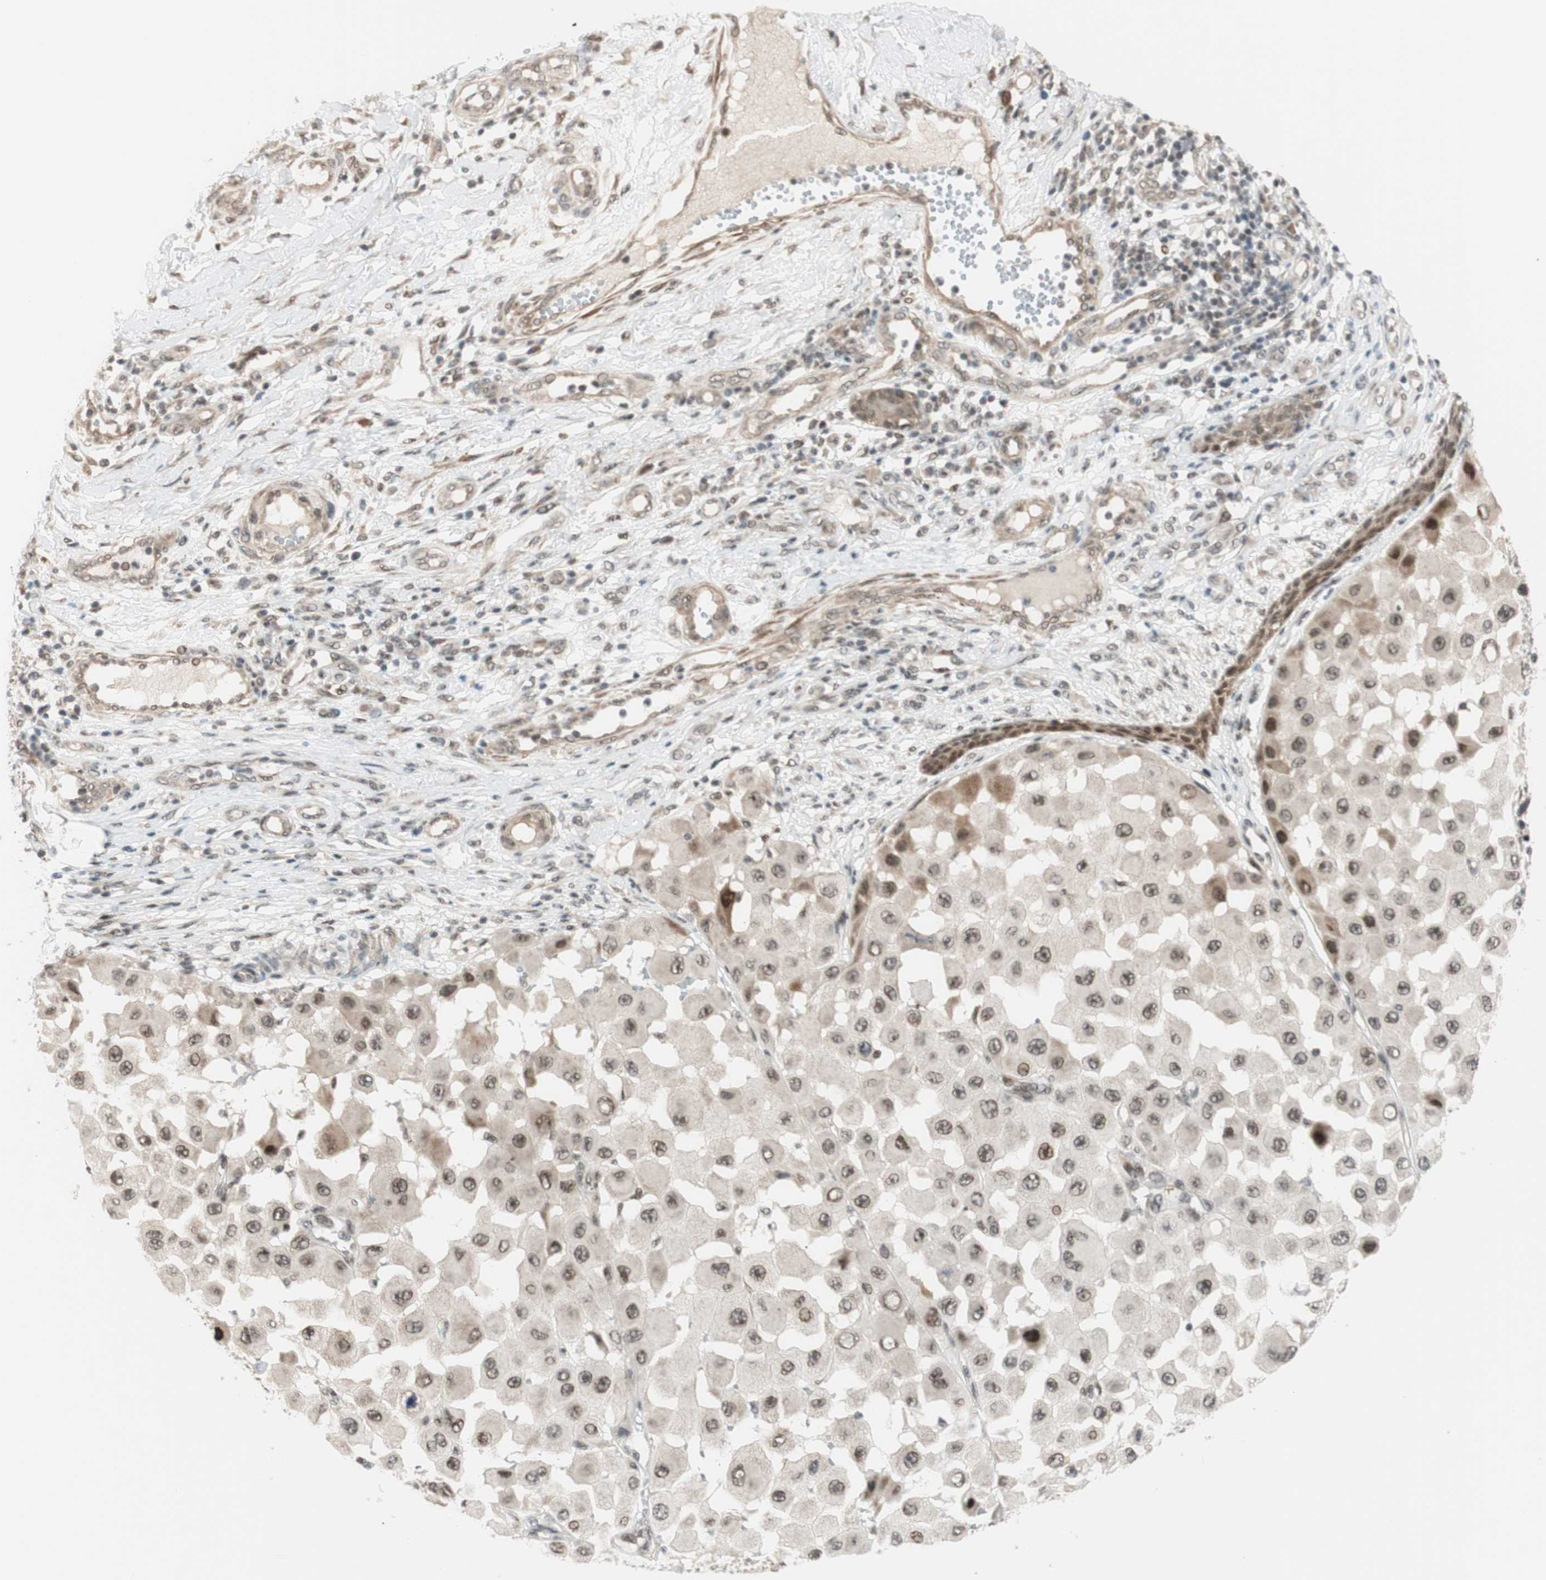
{"staining": {"intensity": "weak", "quantity": ">75%", "location": "cytoplasmic/membranous,nuclear"}, "tissue": "melanoma", "cell_type": "Tumor cells", "image_type": "cancer", "snomed": [{"axis": "morphology", "description": "Malignant melanoma, NOS"}, {"axis": "topography", "description": "Skin"}], "caption": "Immunohistochemistry (IHC) photomicrograph of neoplastic tissue: malignant melanoma stained using IHC shows low levels of weak protein expression localized specifically in the cytoplasmic/membranous and nuclear of tumor cells, appearing as a cytoplasmic/membranous and nuclear brown color.", "gene": "BRMS1", "patient": {"sex": "female", "age": 81}}